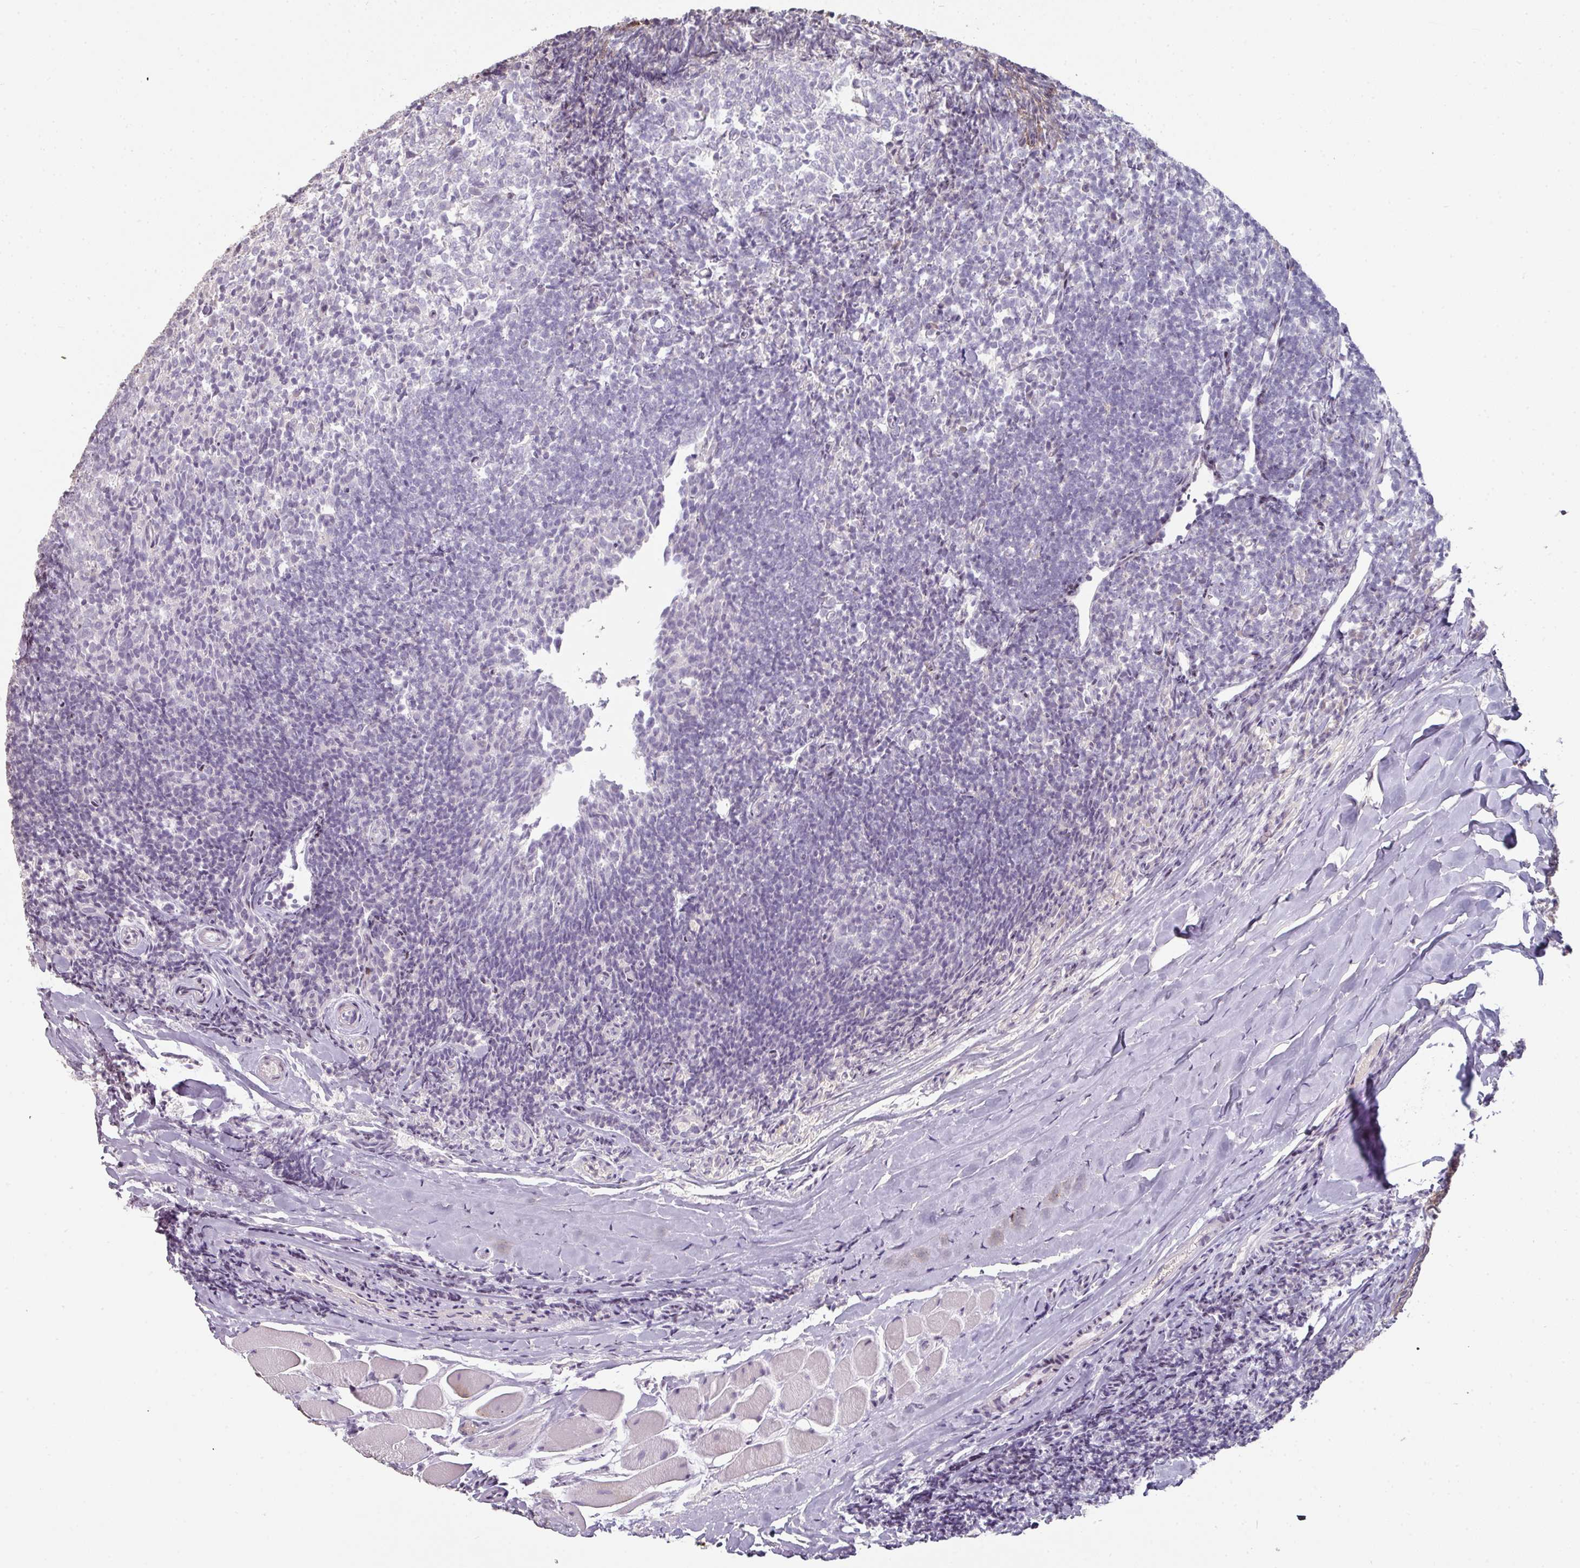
{"staining": {"intensity": "weak", "quantity": "<25%", "location": "nuclear"}, "tissue": "tonsil", "cell_type": "Germinal center cells", "image_type": "normal", "snomed": [{"axis": "morphology", "description": "Normal tissue, NOS"}, {"axis": "topography", "description": "Tonsil"}], "caption": "Immunohistochemistry image of normal tonsil: human tonsil stained with DAB (3,3'-diaminobenzidine) exhibits no significant protein staining in germinal center cells.", "gene": "GTF2H3", "patient": {"sex": "female", "age": 10}}